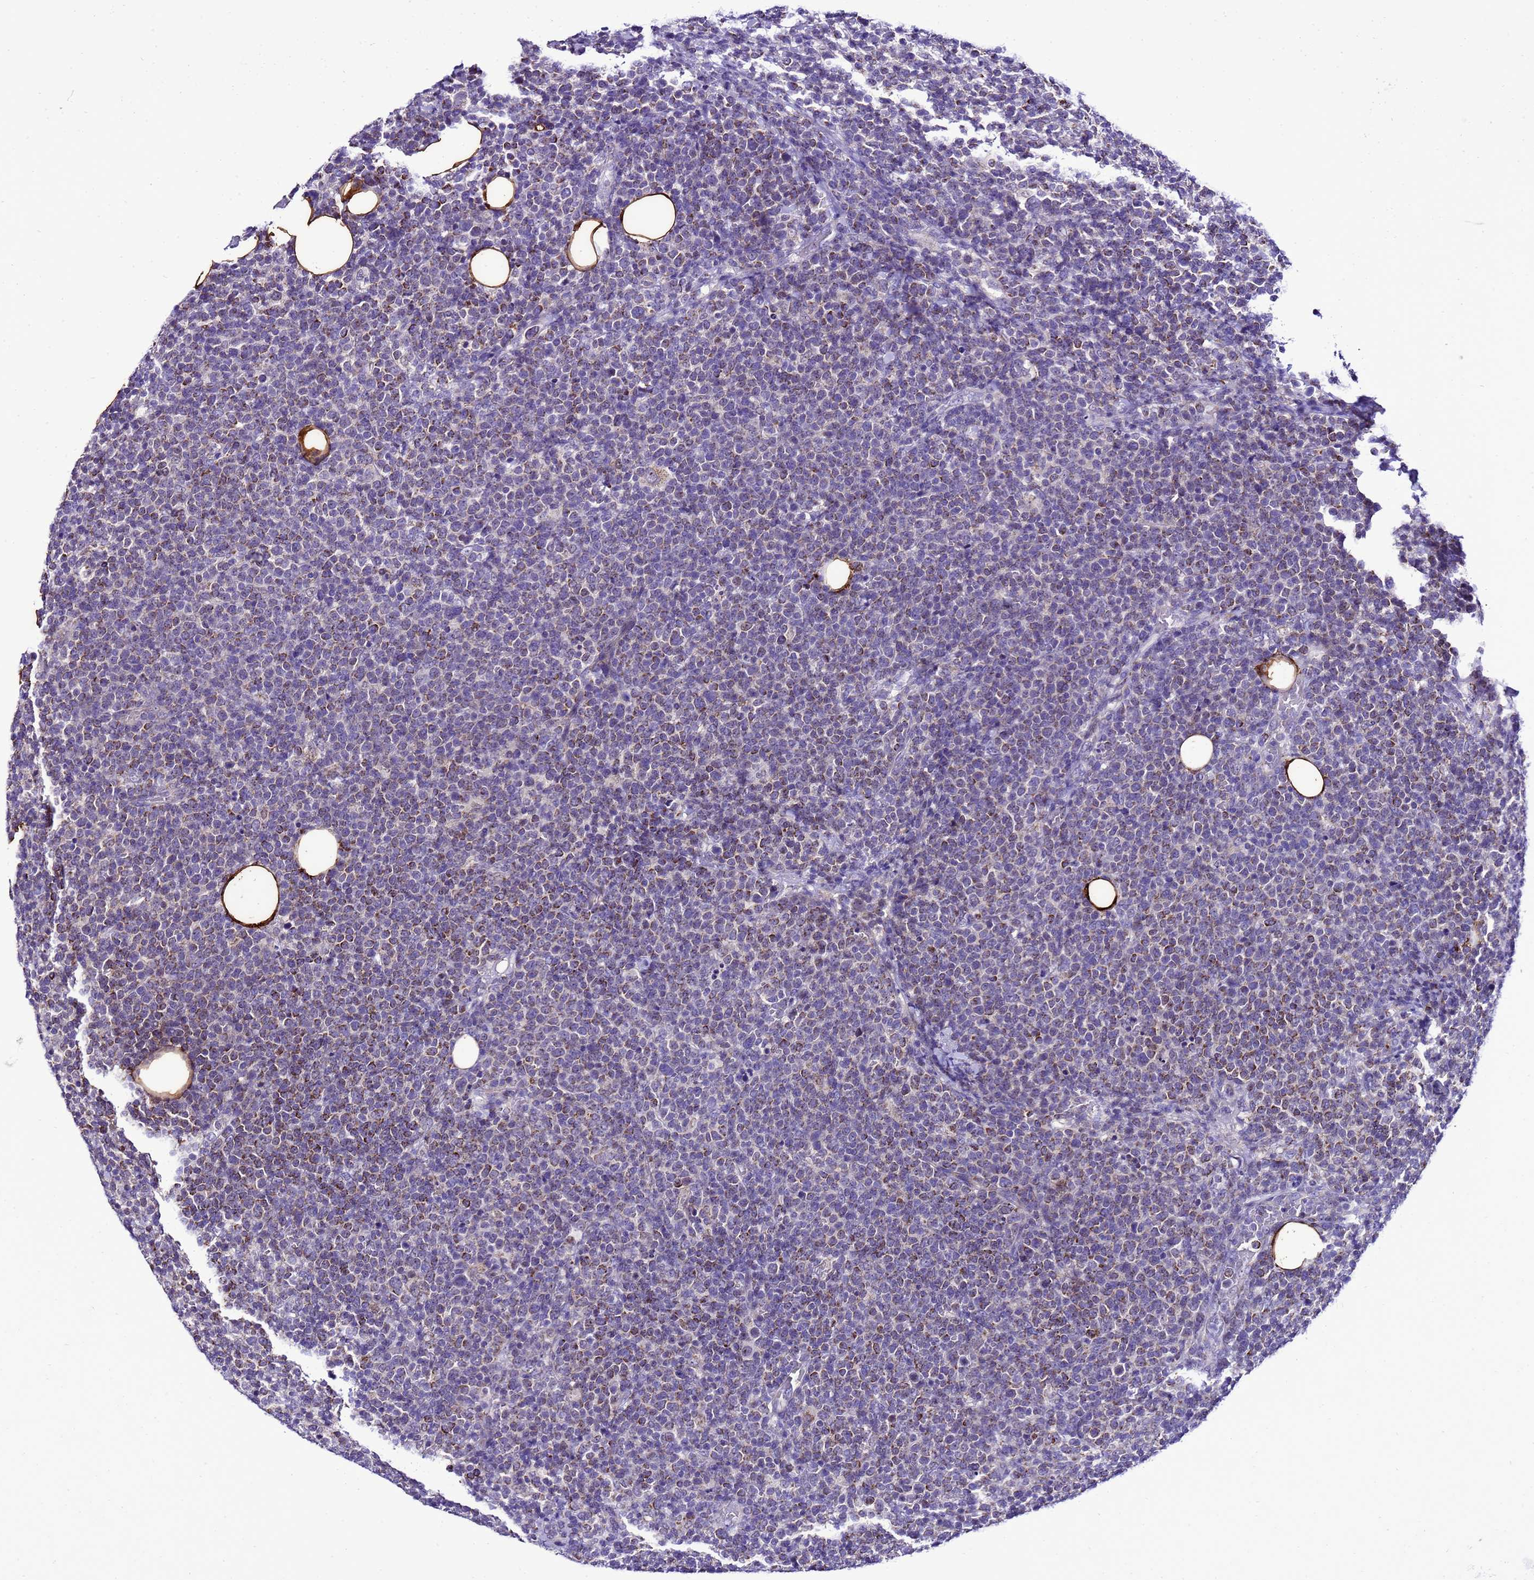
{"staining": {"intensity": "moderate", "quantity": "<25%", "location": "cytoplasmic/membranous"}, "tissue": "lymphoma", "cell_type": "Tumor cells", "image_type": "cancer", "snomed": [{"axis": "morphology", "description": "Malignant lymphoma, non-Hodgkin's type, High grade"}, {"axis": "topography", "description": "Lymph node"}], "caption": "Malignant lymphoma, non-Hodgkin's type (high-grade) stained for a protein shows moderate cytoplasmic/membranous positivity in tumor cells. (DAB (3,3'-diaminobenzidine) IHC with brightfield microscopy, high magnification).", "gene": "DPH6", "patient": {"sex": "male", "age": 61}}